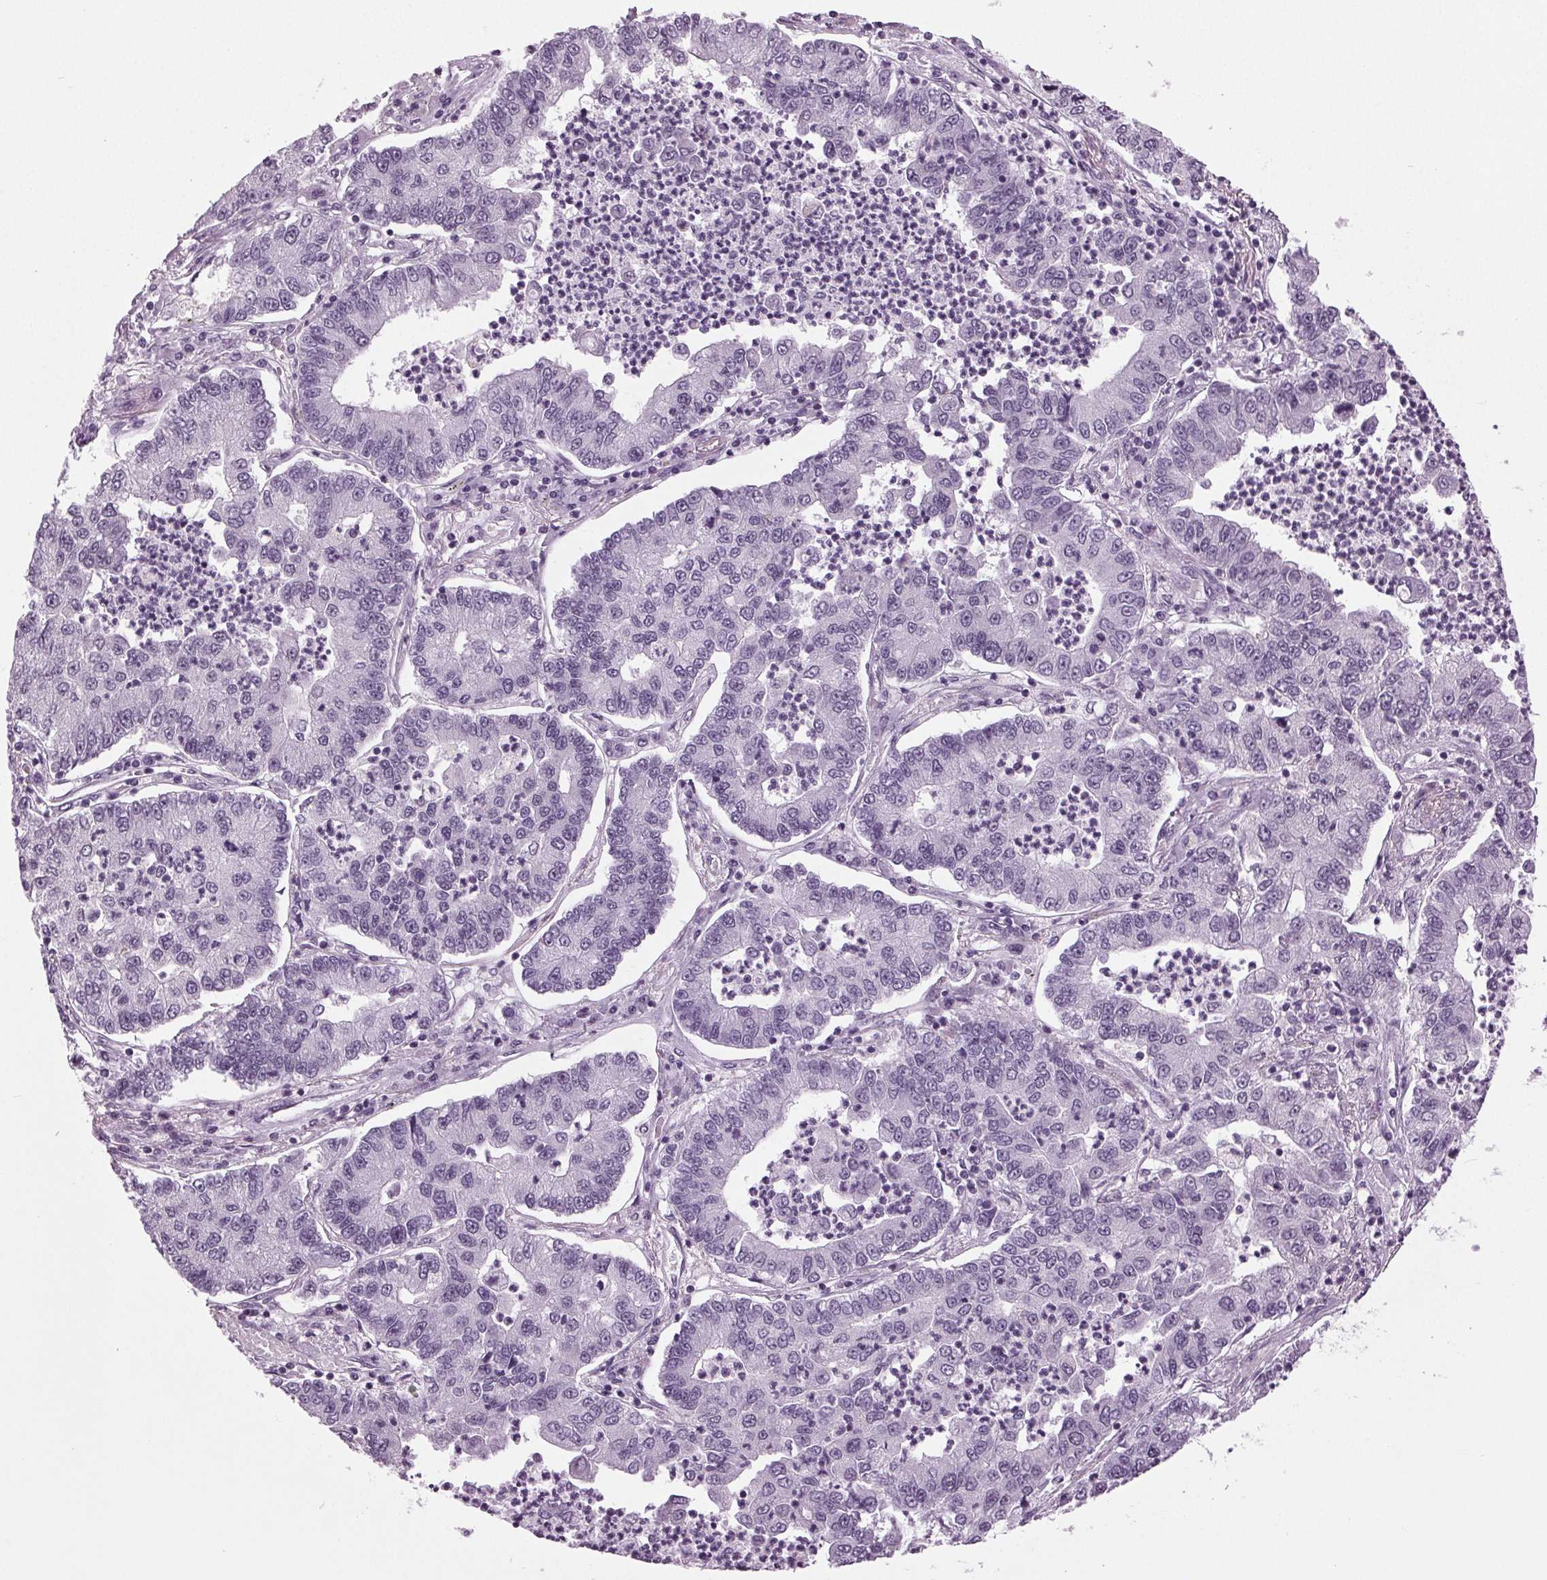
{"staining": {"intensity": "negative", "quantity": "none", "location": "none"}, "tissue": "lung cancer", "cell_type": "Tumor cells", "image_type": "cancer", "snomed": [{"axis": "morphology", "description": "Adenocarcinoma, NOS"}, {"axis": "topography", "description": "Lung"}], "caption": "Immunohistochemical staining of lung adenocarcinoma displays no significant expression in tumor cells.", "gene": "DNAH12", "patient": {"sex": "female", "age": 57}}